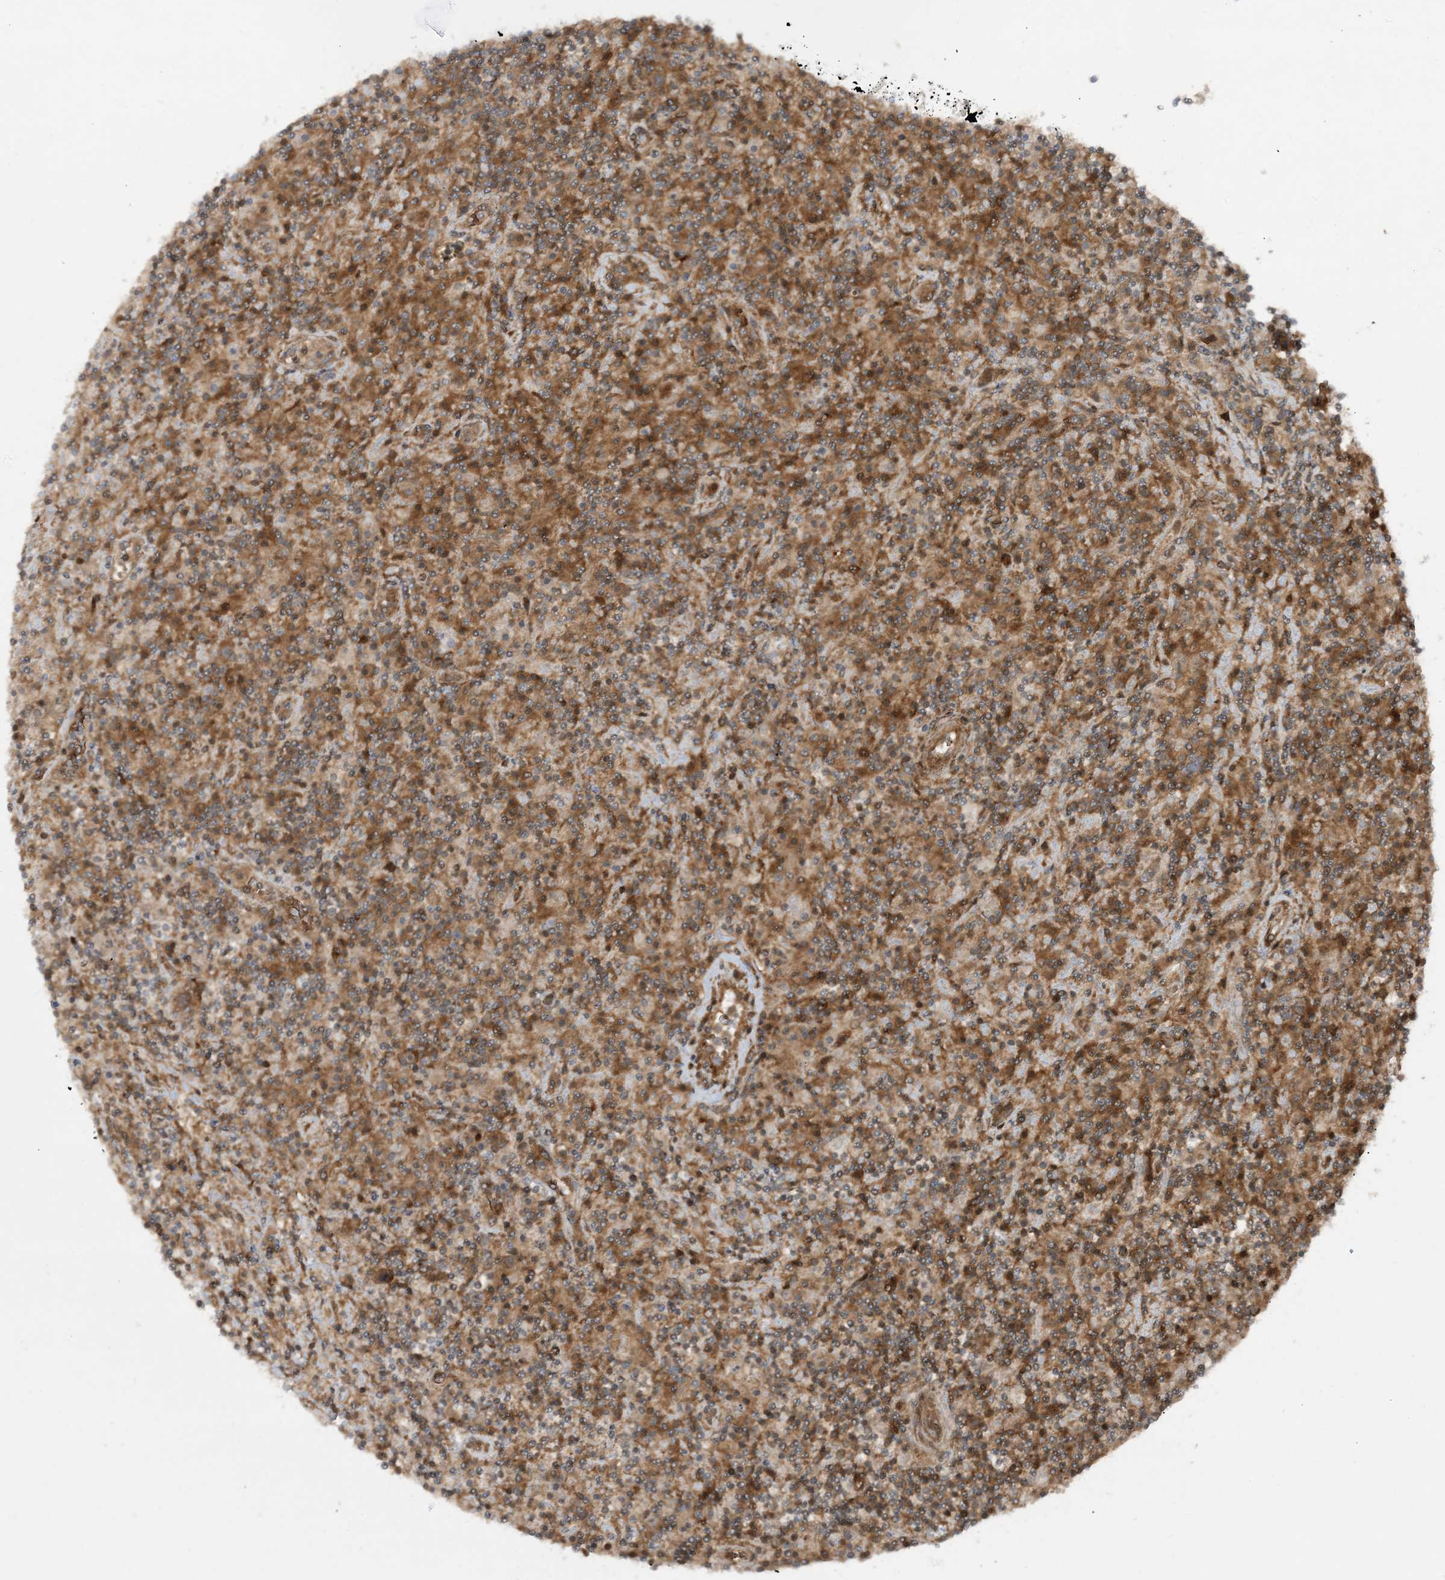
{"staining": {"intensity": "moderate", "quantity": "25%-75%", "location": "cytoplasmic/membranous"}, "tissue": "lymphoma", "cell_type": "Tumor cells", "image_type": "cancer", "snomed": [{"axis": "morphology", "description": "Hodgkin's disease, NOS"}, {"axis": "topography", "description": "Lymph node"}], "caption": "Protein staining by IHC displays moderate cytoplasmic/membranous staining in about 25%-75% of tumor cells in lymphoma. Immunohistochemistry stains the protein of interest in brown and the nuclei are stained blue.", "gene": "STAM2", "patient": {"sex": "male", "age": 70}}